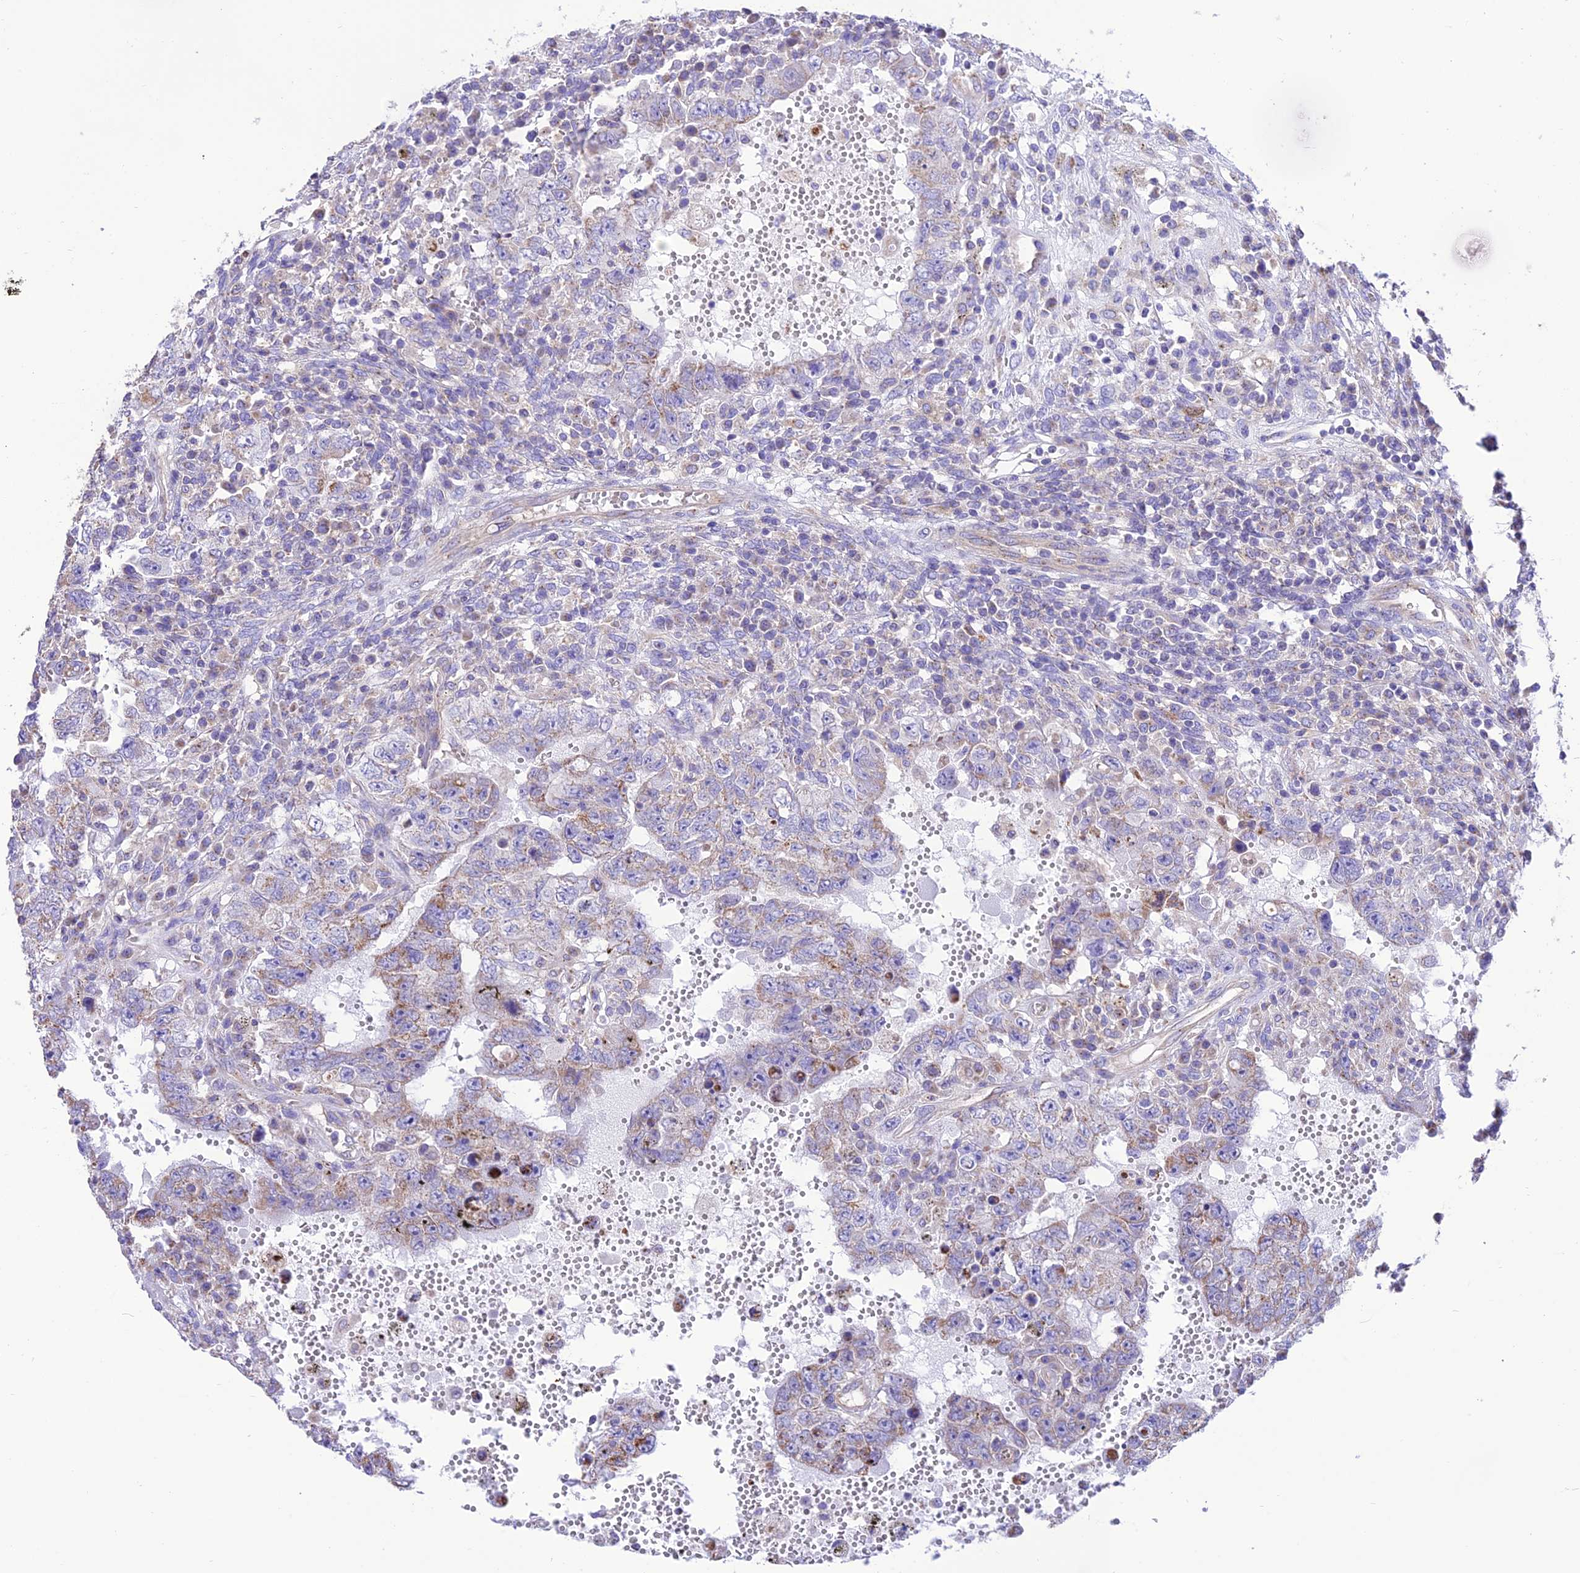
{"staining": {"intensity": "moderate", "quantity": "<25%", "location": "cytoplasmic/membranous"}, "tissue": "testis cancer", "cell_type": "Tumor cells", "image_type": "cancer", "snomed": [{"axis": "morphology", "description": "Carcinoma, Embryonal, NOS"}, {"axis": "topography", "description": "Testis"}], "caption": "Protein expression analysis of human testis embryonal carcinoma reveals moderate cytoplasmic/membranous positivity in about <25% of tumor cells. (IHC, brightfield microscopy, high magnification).", "gene": "MAP3K12", "patient": {"sex": "male", "age": 26}}